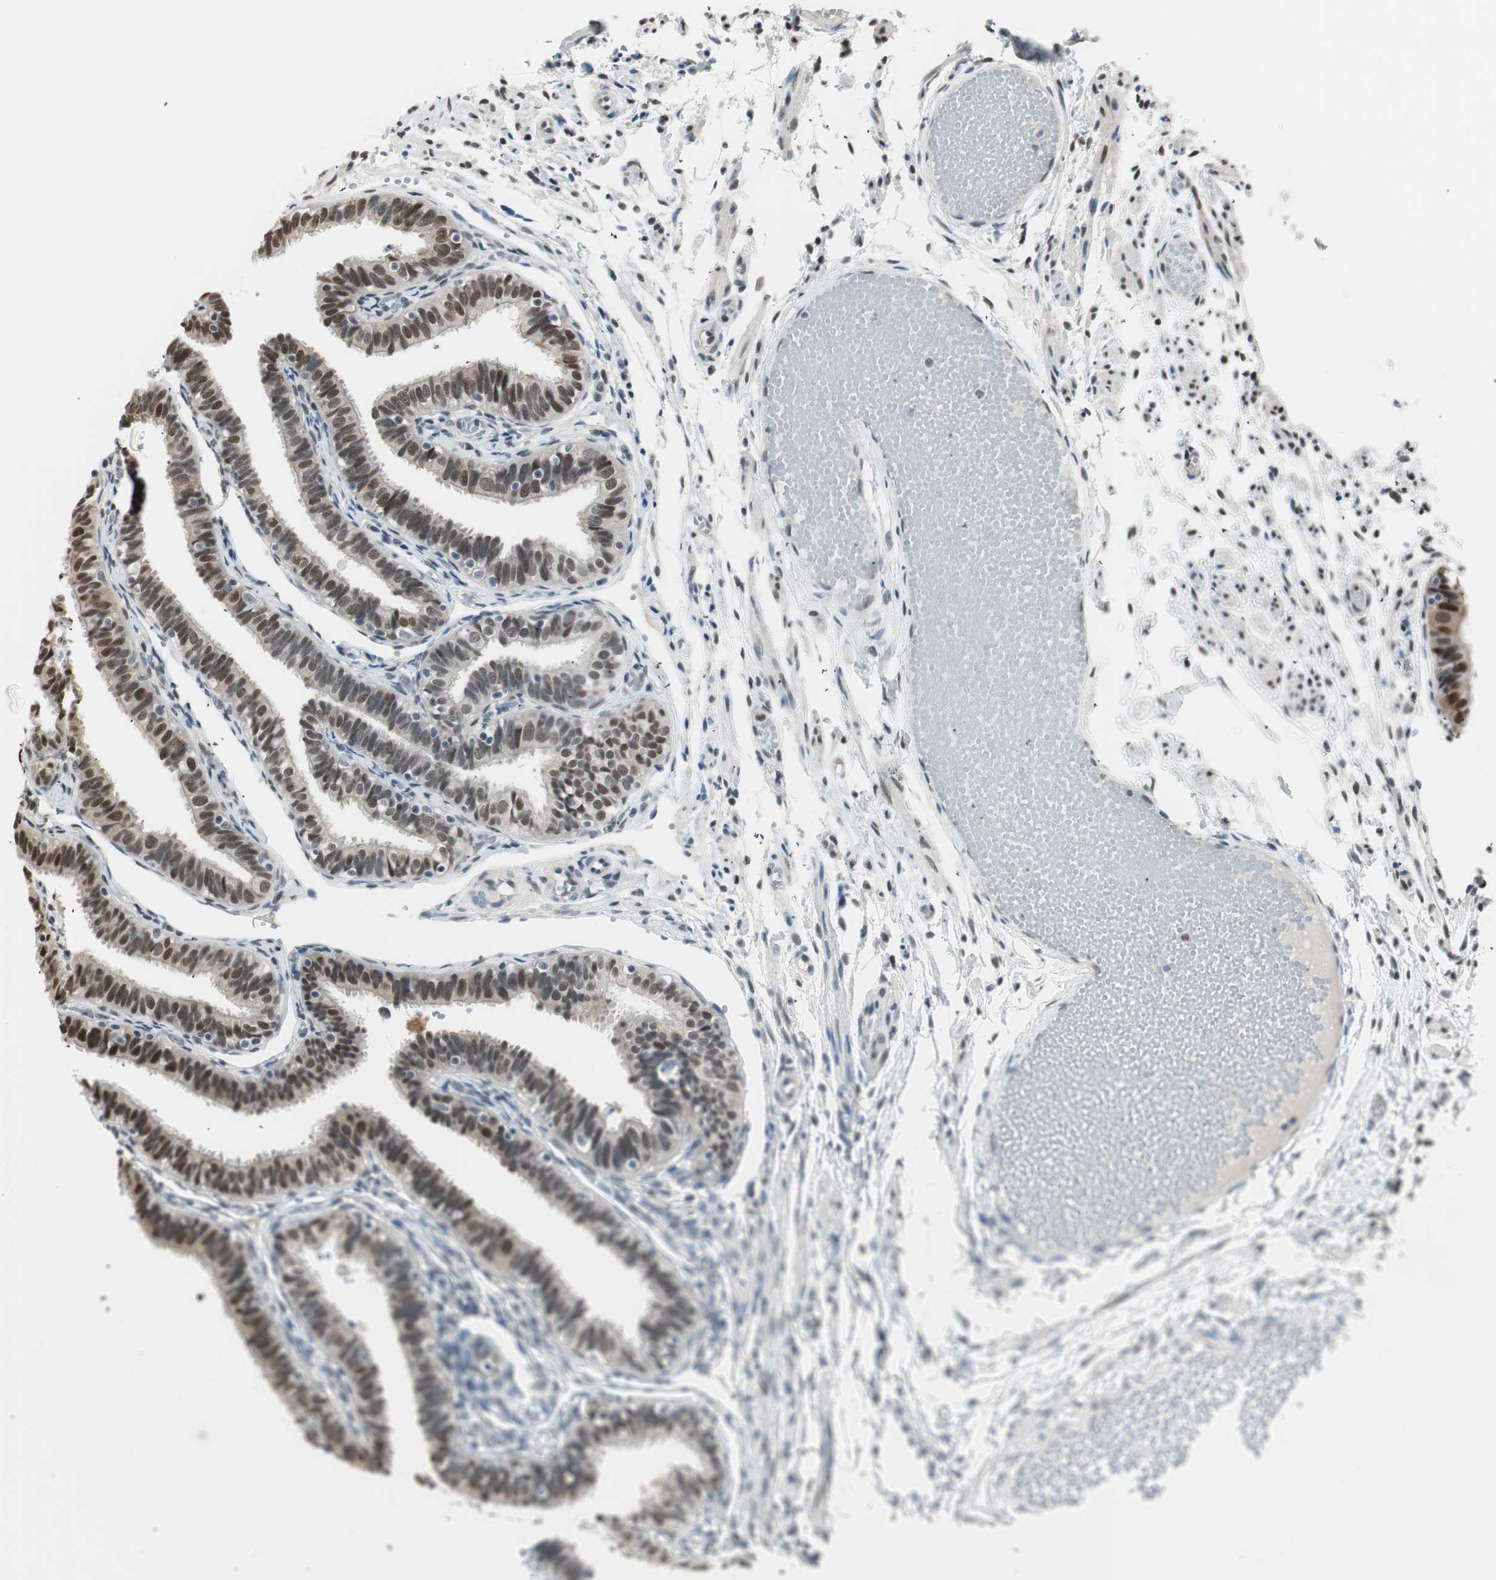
{"staining": {"intensity": "strong", "quantity": ">75%", "location": "nuclear"}, "tissue": "fallopian tube", "cell_type": "Glandular cells", "image_type": "normal", "snomed": [{"axis": "morphology", "description": "Normal tissue, NOS"}, {"axis": "topography", "description": "Fallopian tube"}], "caption": "Immunohistochemical staining of normal fallopian tube demonstrates strong nuclear protein expression in approximately >75% of glandular cells. Using DAB (brown) and hematoxylin (blue) stains, captured at high magnification using brightfield microscopy.", "gene": "LONP2", "patient": {"sex": "female", "age": 46}}